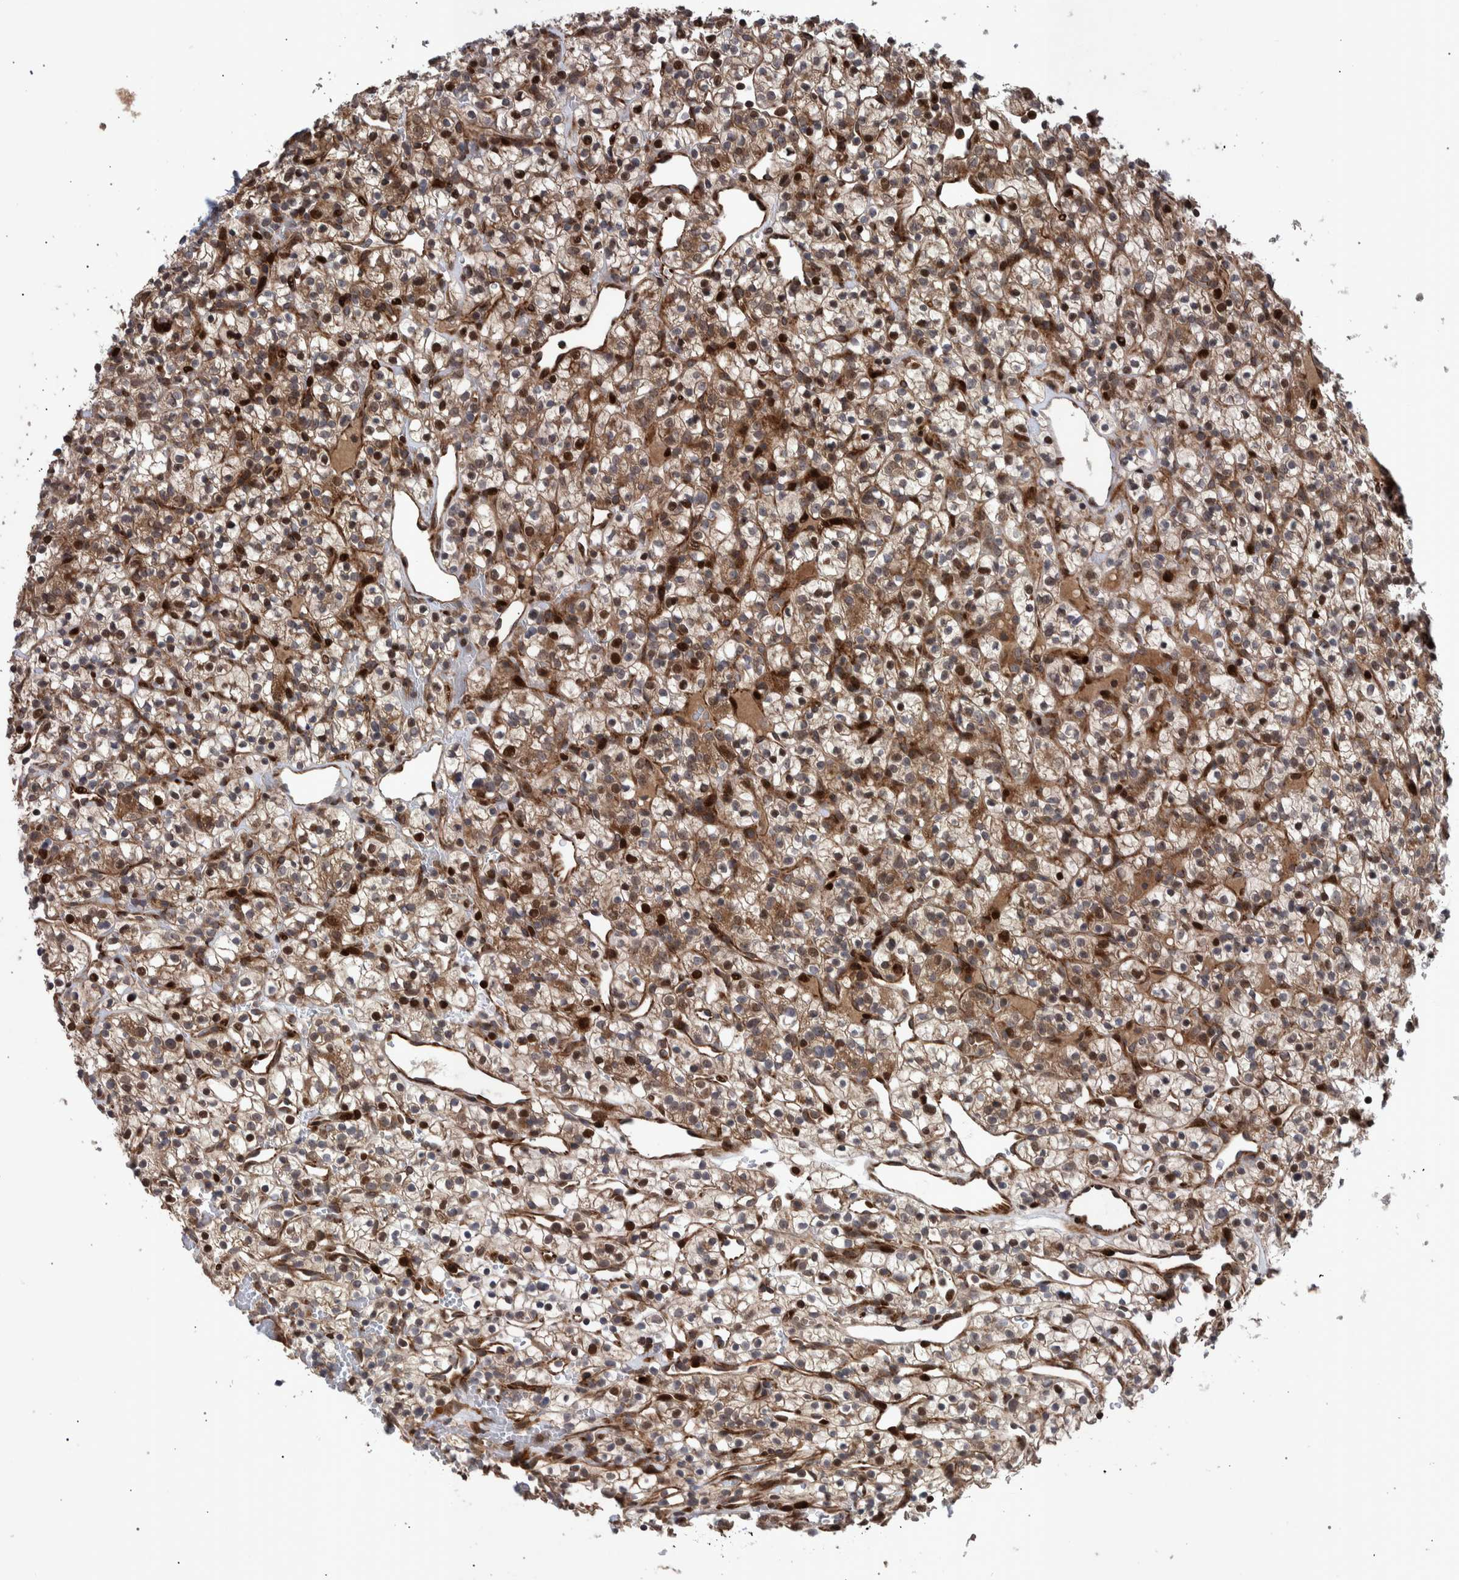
{"staining": {"intensity": "moderate", "quantity": ">75%", "location": "cytoplasmic/membranous,nuclear"}, "tissue": "renal cancer", "cell_type": "Tumor cells", "image_type": "cancer", "snomed": [{"axis": "morphology", "description": "Adenocarcinoma, NOS"}, {"axis": "topography", "description": "Kidney"}], "caption": "About >75% of tumor cells in human renal cancer show moderate cytoplasmic/membranous and nuclear protein staining as visualized by brown immunohistochemical staining.", "gene": "SHISA6", "patient": {"sex": "female", "age": 57}}